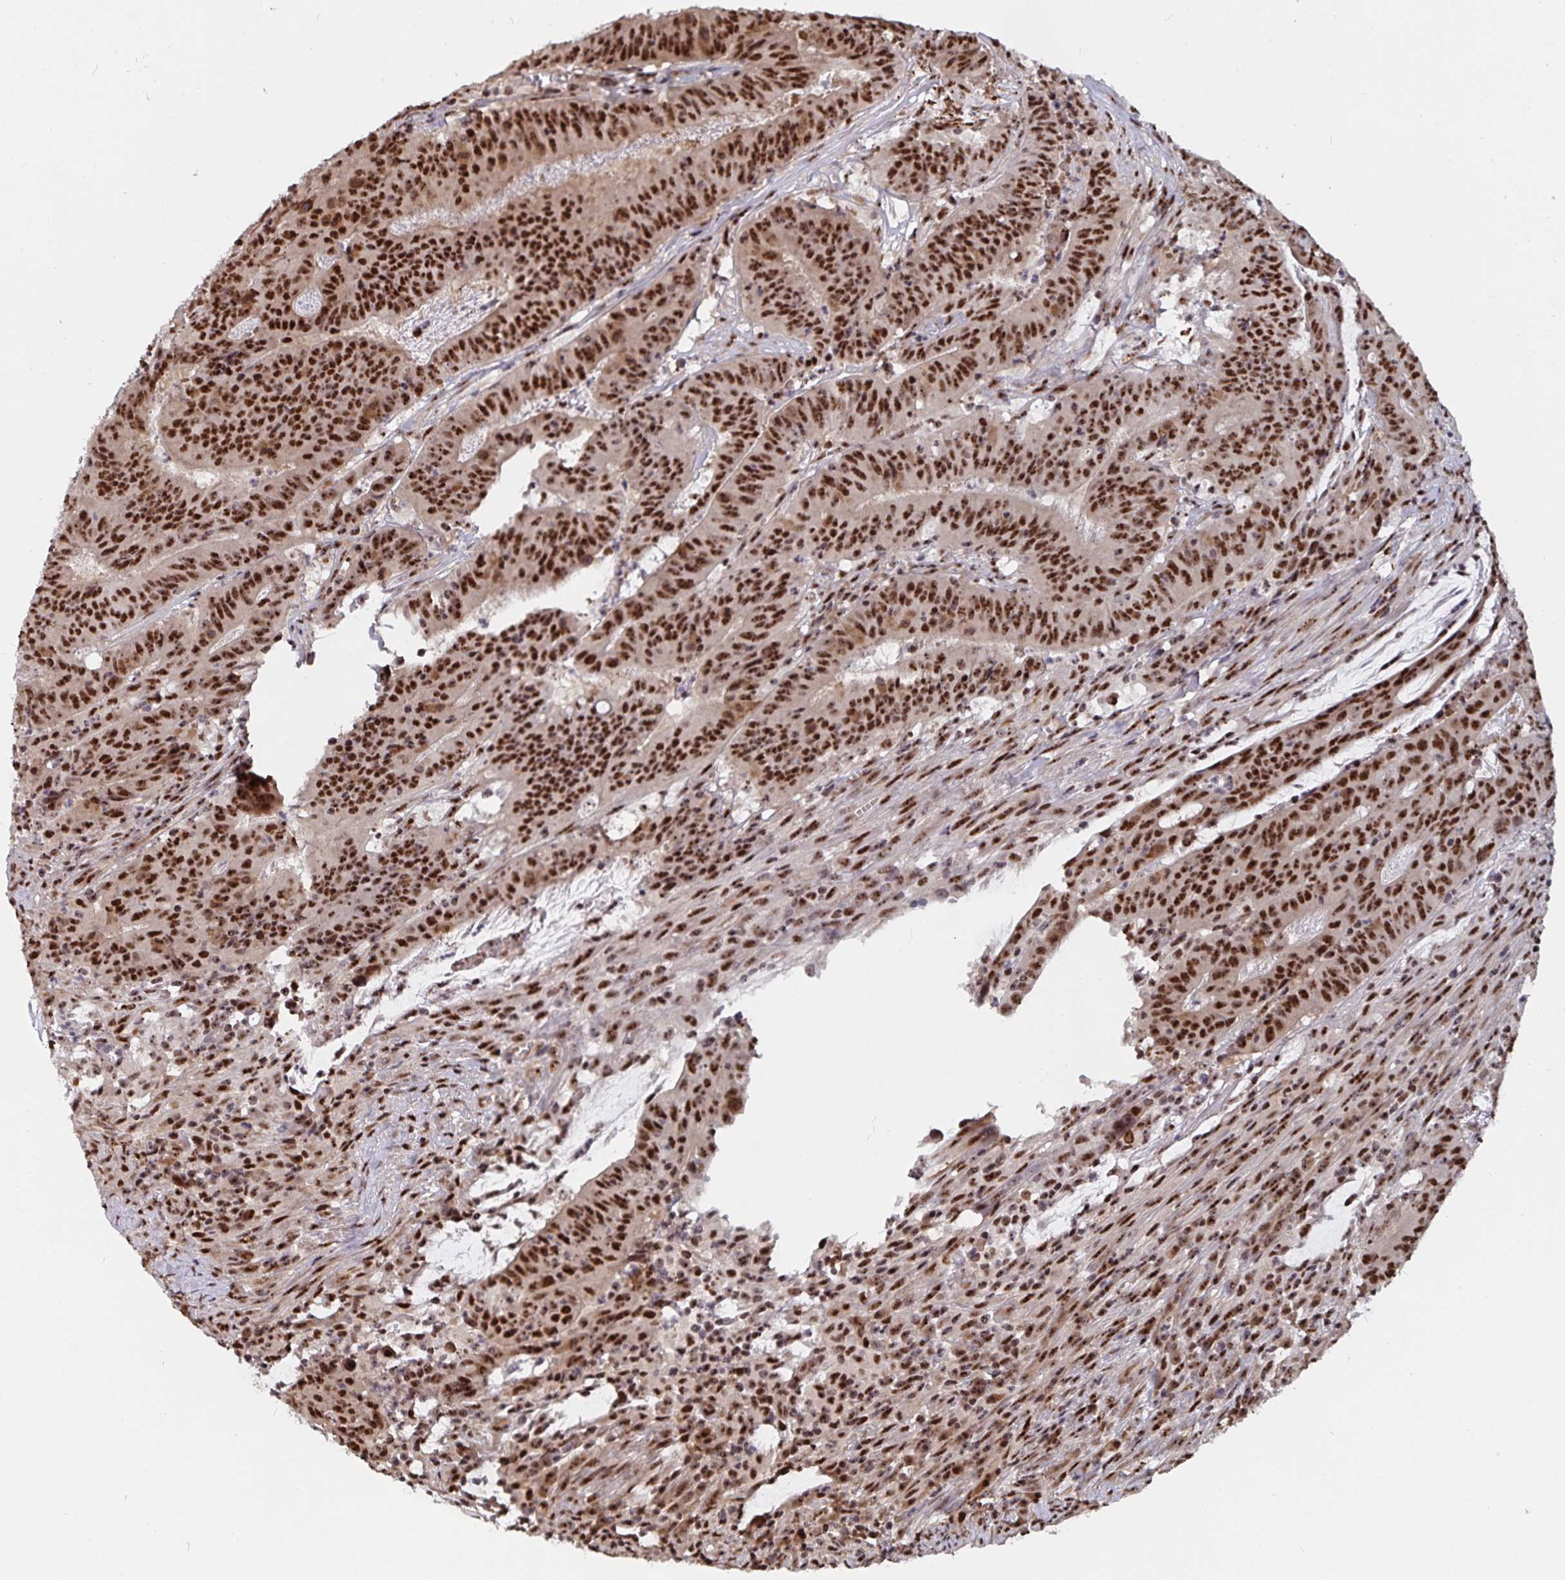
{"staining": {"intensity": "strong", "quantity": ">75%", "location": "nuclear"}, "tissue": "colorectal cancer", "cell_type": "Tumor cells", "image_type": "cancer", "snomed": [{"axis": "morphology", "description": "Adenocarcinoma, NOS"}, {"axis": "topography", "description": "Colon"}], "caption": "Immunohistochemical staining of human colorectal adenocarcinoma exhibits strong nuclear protein positivity in about >75% of tumor cells.", "gene": "LAS1L", "patient": {"sex": "male", "age": 33}}